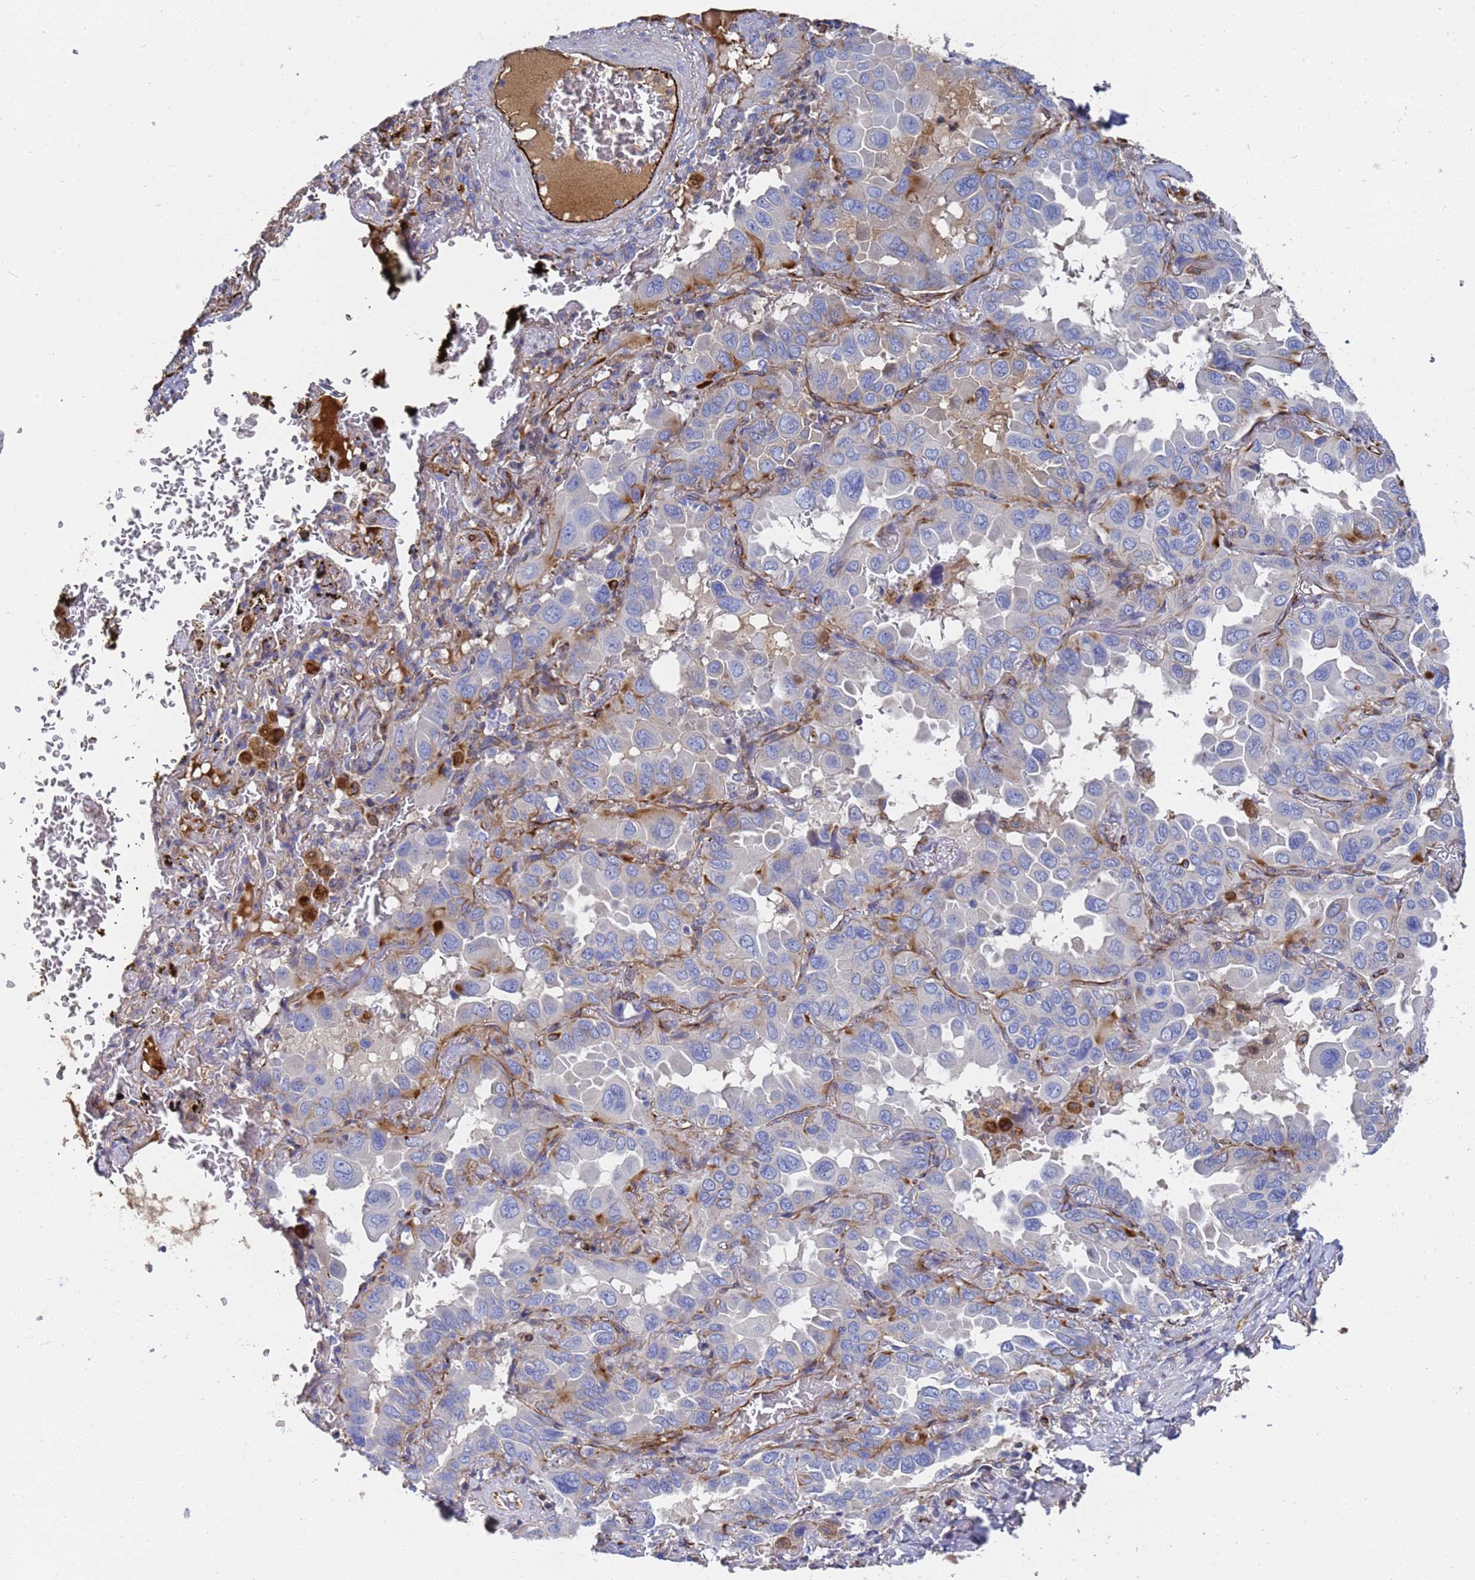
{"staining": {"intensity": "negative", "quantity": "none", "location": "none"}, "tissue": "lung cancer", "cell_type": "Tumor cells", "image_type": "cancer", "snomed": [{"axis": "morphology", "description": "Adenocarcinoma, NOS"}, {"axis": "topography", "description": "Lung"}], "caption": "IHC photomicrograph of lung adenocarcinoma stained for a protein (brown), which exhibits no staining in tumor cells. The staining is performed using DAB brown chromogen with nuclei counter-stained in using hematoxylin.", "gene": "SYT13", "patient": {"sex": "male", "age": 64}}